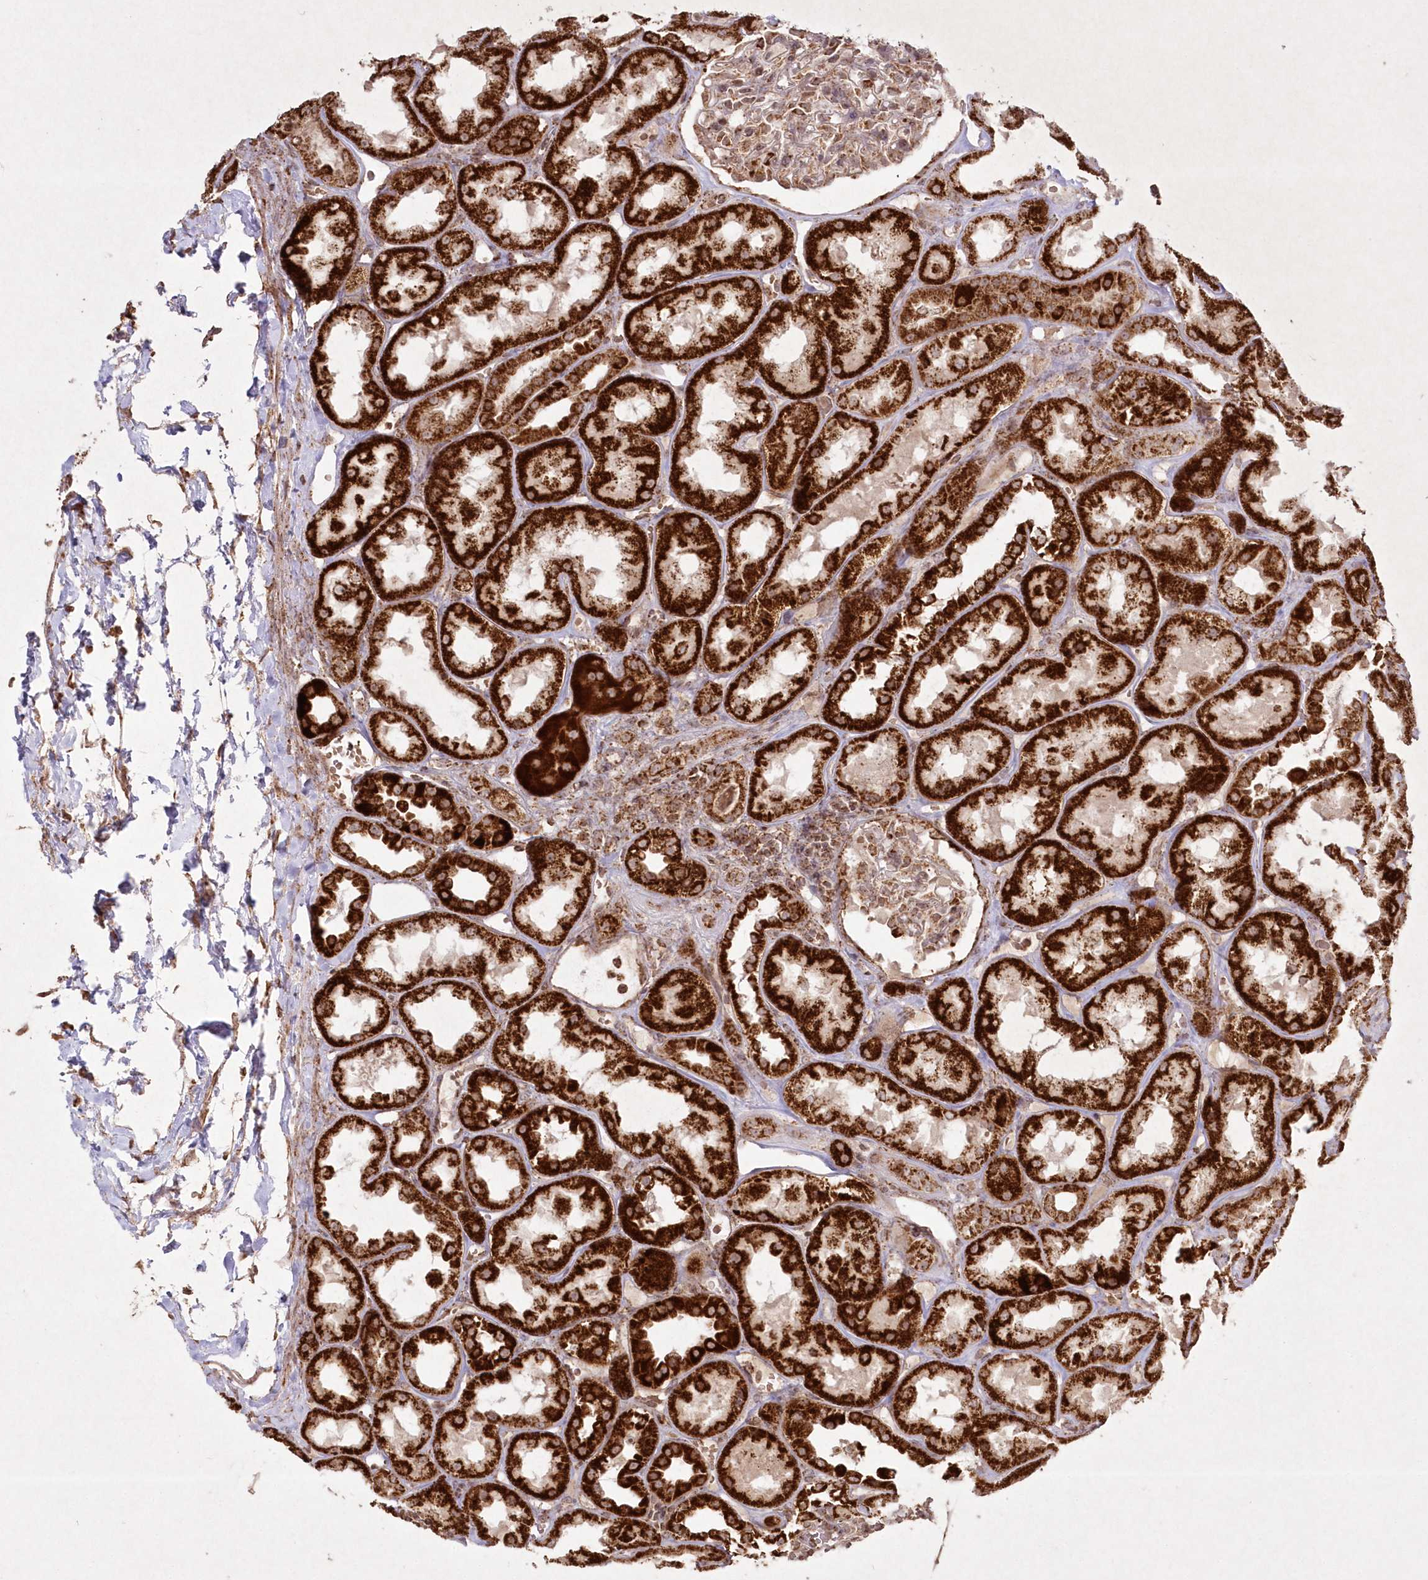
{"staining": {"intensity": "moderate", "quantity": "25%-75%", "location": "cytoplasmic/membranous"}, "tissue": "kidney", "cell_type": "Cells in glomeruli", "image_type": "normal", "snomed": [{"axis": "morphology", "description": "Normal tissue, NOS"}, {"axis": "topography", "description": "Kidney"}], "caption": "This image shows IHC staining of benign kidney, with medium moderate cytoplasmic/membranous expression in approximately 25%-75% of cells in glomeruli.", "gene": "LRPPRC", "patient": {"sex": "male", "age": 70}}